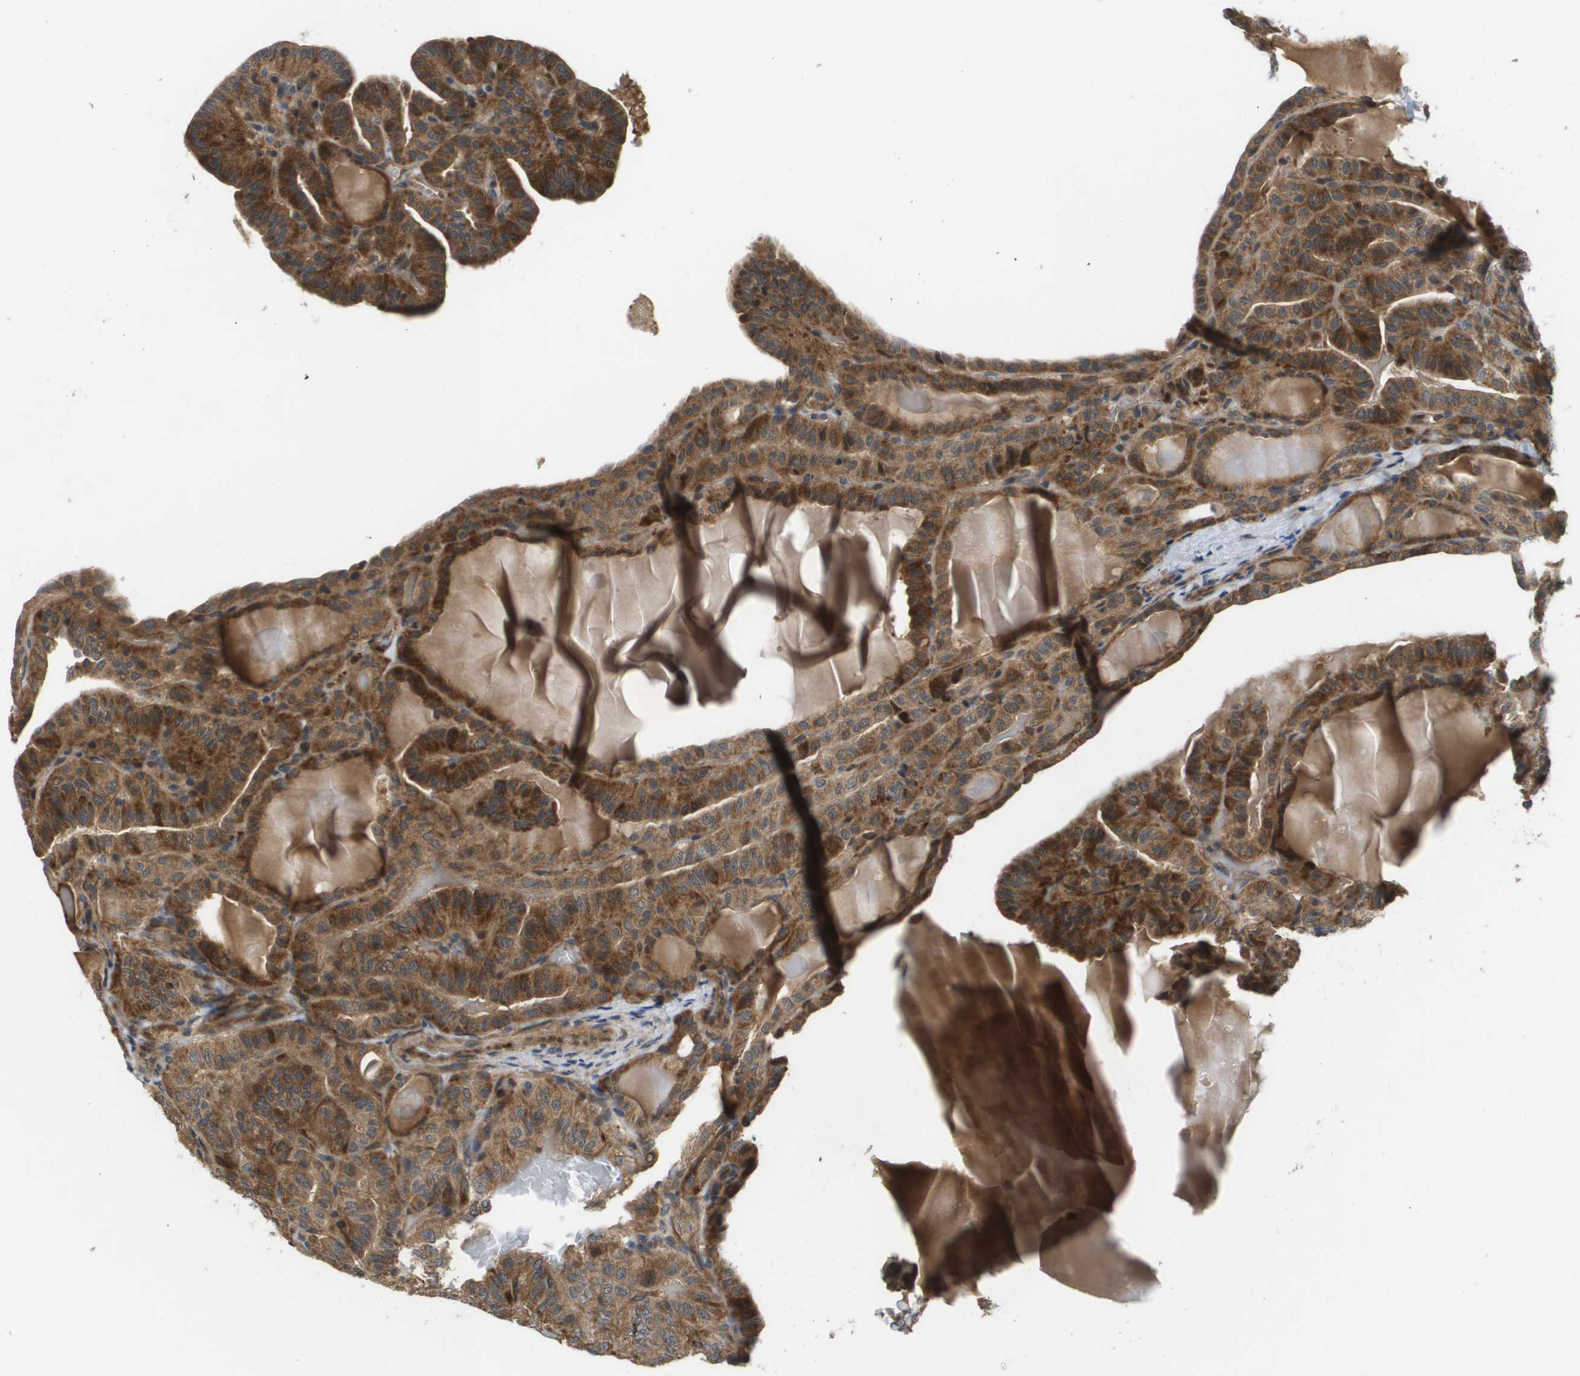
{"staining": {"intensity": "moderate", "quantity": ">75%", "location": "cytoplasmic/membranous"}, "tissue": "thyroid cancer", "cell_type": "Tumor cells", "image_type": "cancer", "snomed": [{"axis": "morphology", "description": "Papillary adenocarcinoma, NOS"}, {"axis": "topography", "description": "Thyroid gland"}], "caption": "IHC image of human thyroid cancer stained for a protein (brown), which reveals medium levels of moderate cytoplasmic/membranous staining in approximately >75% of tumor cells.", "gene": "RBM38", "patient": {"sex": "male", "age": 77}}